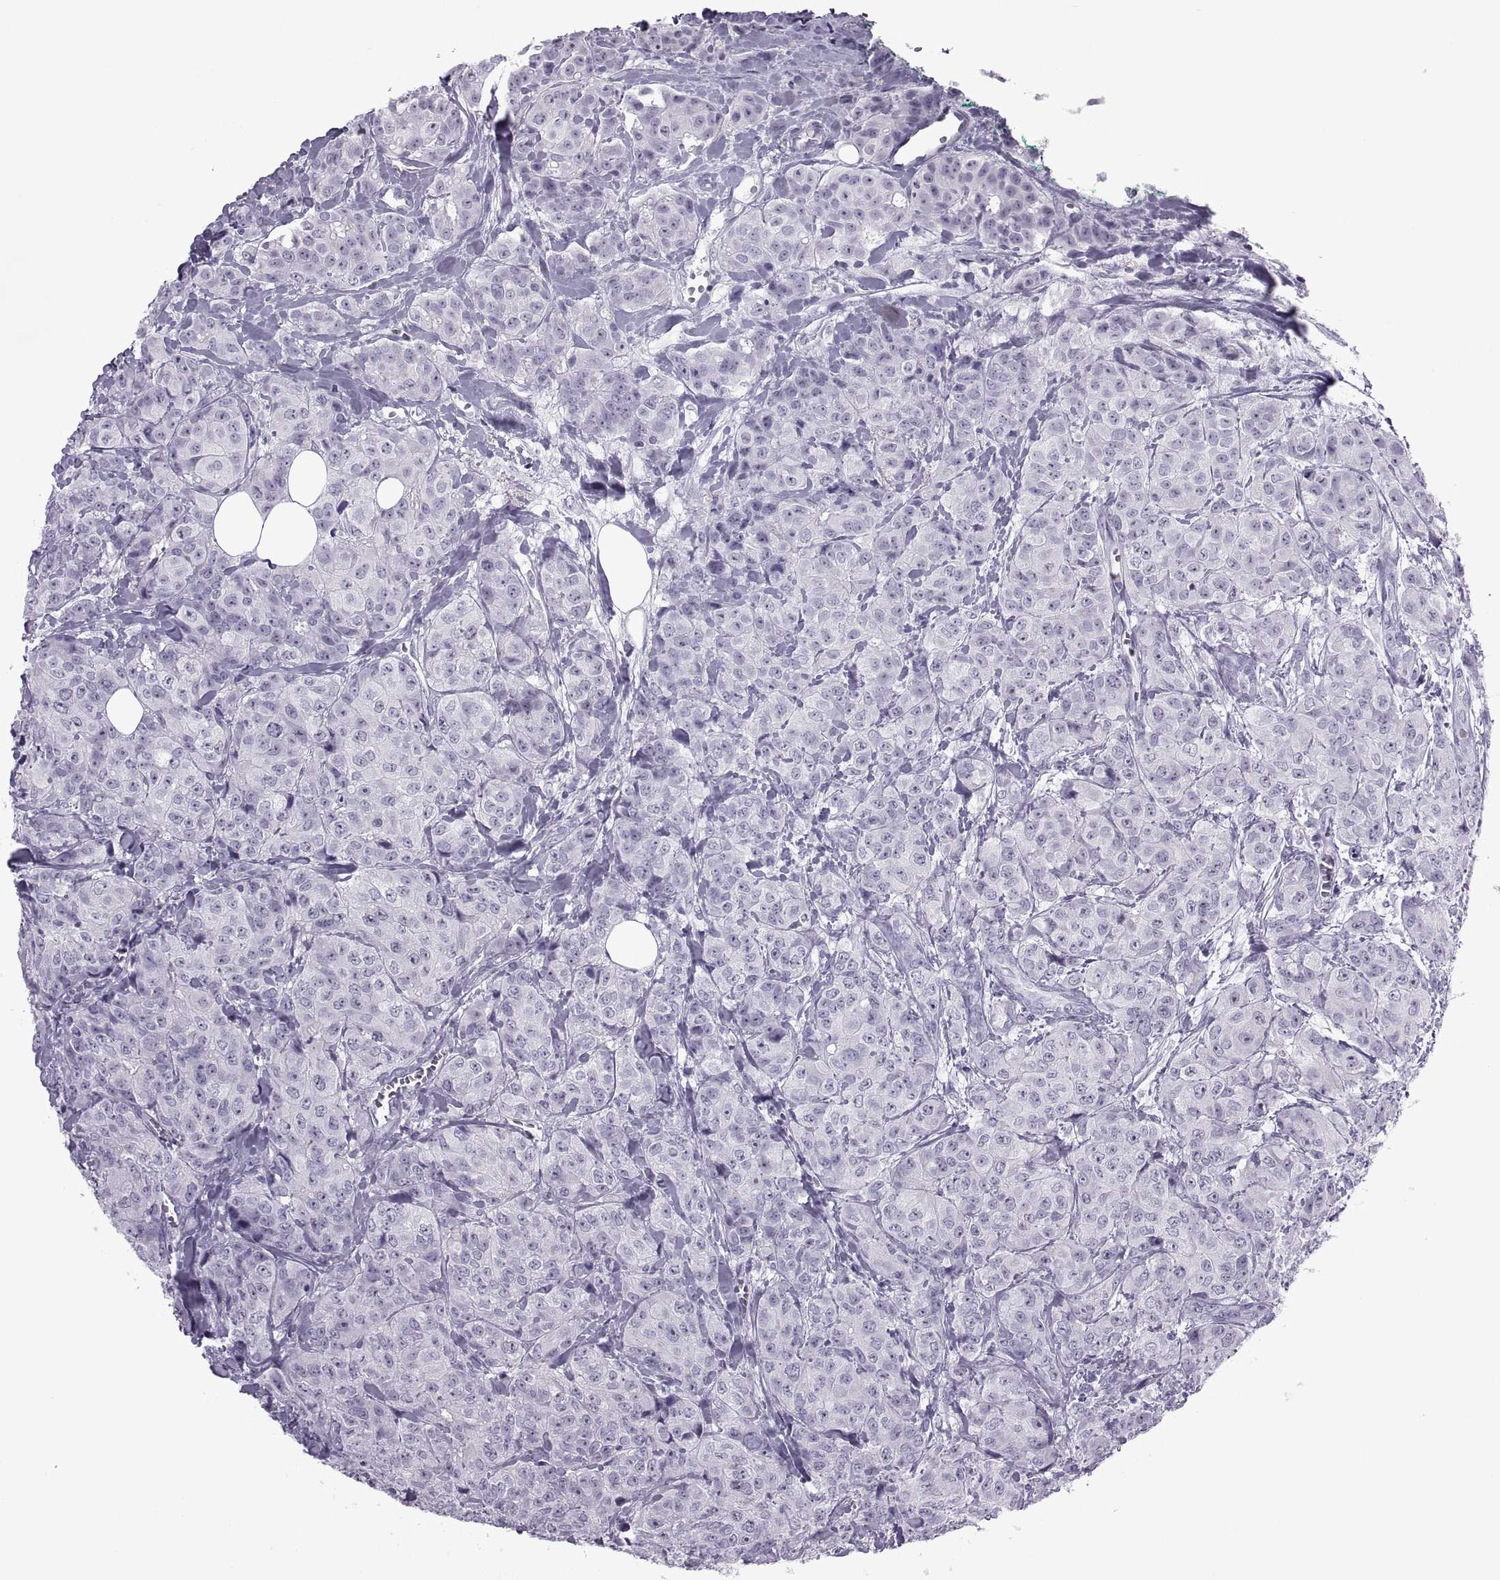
{"staining": {"intensity": "negative", "quantity": "none", "location": "none"}, "tissue": "breast cancer", "cell_type": "Tumor cells", "image_type": "cancer", "snomed": [{"axis": "morphology", "description": "Duct carcinoma"}, {"axis": "topography", "description": "Breast"}], "caption": "Immunohistochemistry histopathology image of neoplastic tissue: human breast intraductal carcinoma stained with DAB exhibits no significant protein staining in tumor cells. (Immunohistochemistry (ihc), brightfield microscopy, high magnification).", "gene": "FAM24A", "patient": {"sex": "female", "age": 43}}